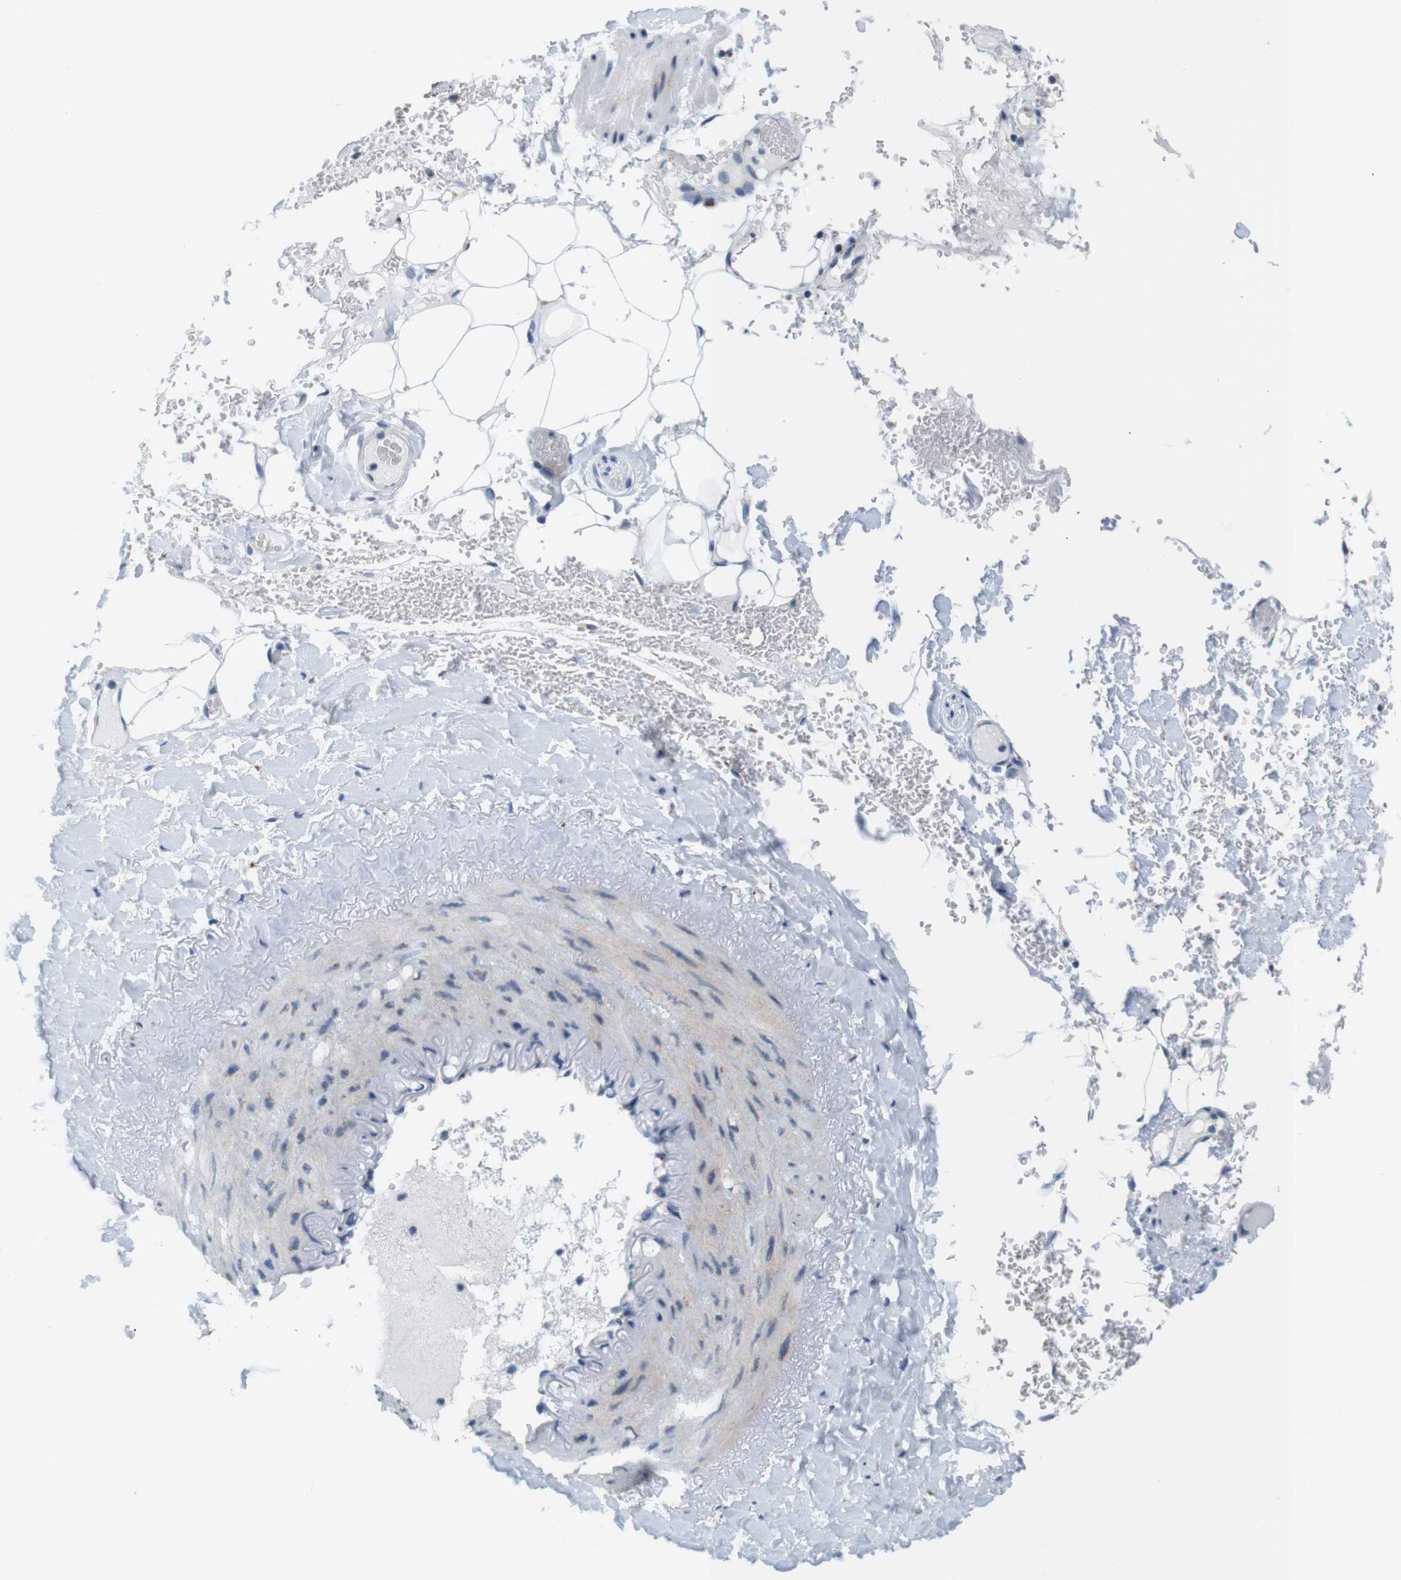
{"staining": {"intensity": "negative", "quantity": "none", "location": "none"}, "tissue": "adipose tissue", "cell_type": "Adipocytes", "image_type": "normal", "snomed": [{"axis": "morphology", "description": "Normal tissue, NOS"}, {"axis": "topography", "description": "Peripheral nerve tissue"}], "caption": "IHC histopathology image of benign human adipose tissue stained for a protein (brown), which exhibits no expression in adipocytes. (Stains: DAB immunohistochemistry (IHC) with hematoxylin counter stain, Microscopy: brightfield microscopy at high magnification).", "gene": "GOLGA2", "patient": {"sex": "male", "age": 70}}